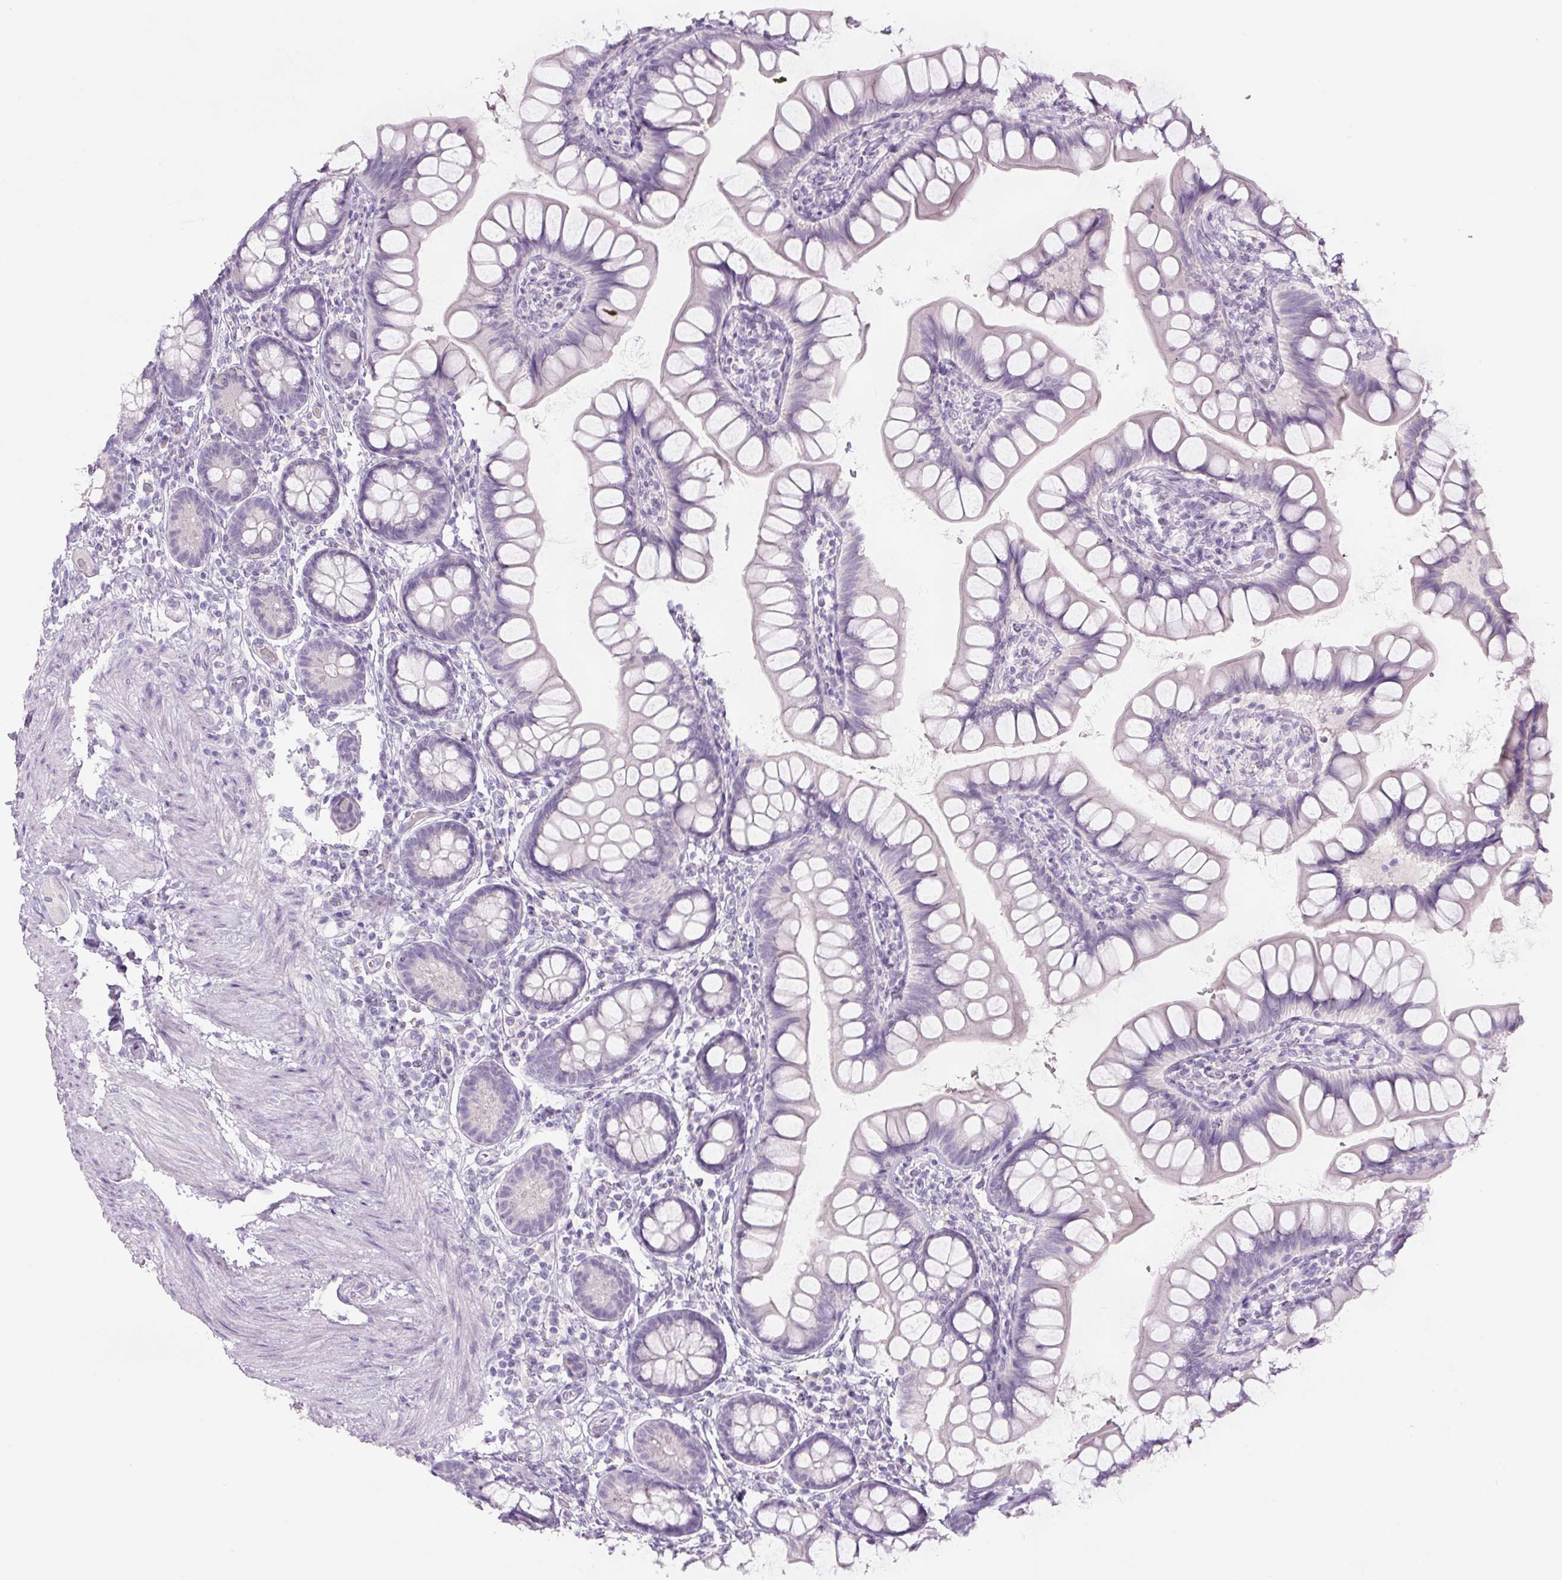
{"staining": {"intensity": "negative", "quantity": "none", "location": "none"}, "tissue": "small intestine", "cell_type": "Glandular cells", "image_type": "normal", "snomed": [{"axis": "morphology", "description": "Normal tissue, NOS"}, {"axis": "topography", "description": "Small intestine"}], "caption": "There is no significant expression in glandular cells of small intestine.", "gene": "SIX1", "patient": {"sex": "male", "age": 70}}